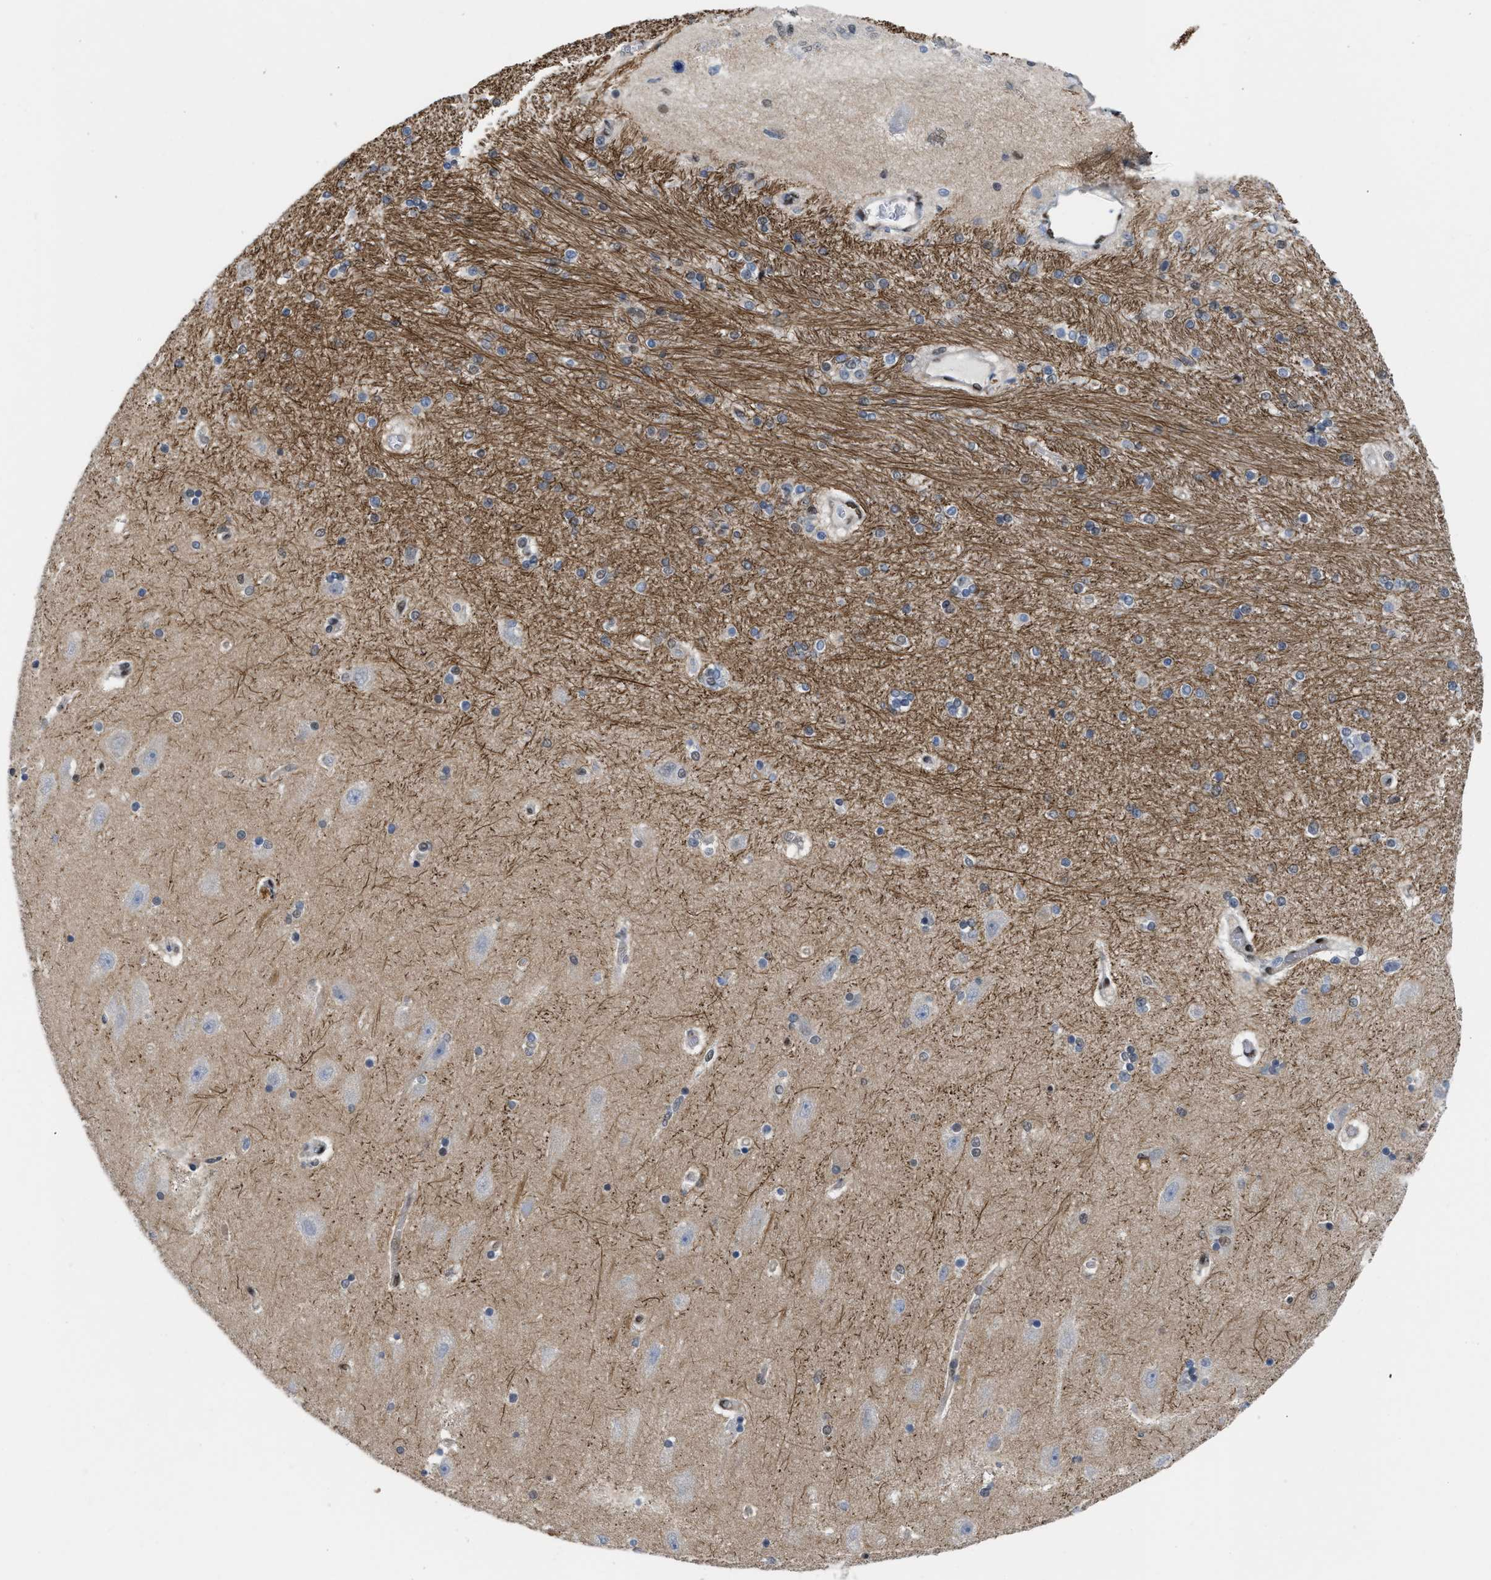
{"staining": {"intensity": "weak", "quantity": "<25%", "location": "nuclear"}, "tissue": "hippocampus", "cell_type": "Glial cells", "image_type": "normal", "snomed": [{"axis": "morphology", "description": "Normal tissue, NOS"}, {"axis": "topography", "description": "Hippocampus"}], "caption": "High power microscopy micrograph of an IHC micrograph of unremarkable hippocampus, revealing no significant staining in glial cells.", "gene": "MIER1", "patient": {"sex": "female", "age": 54}}